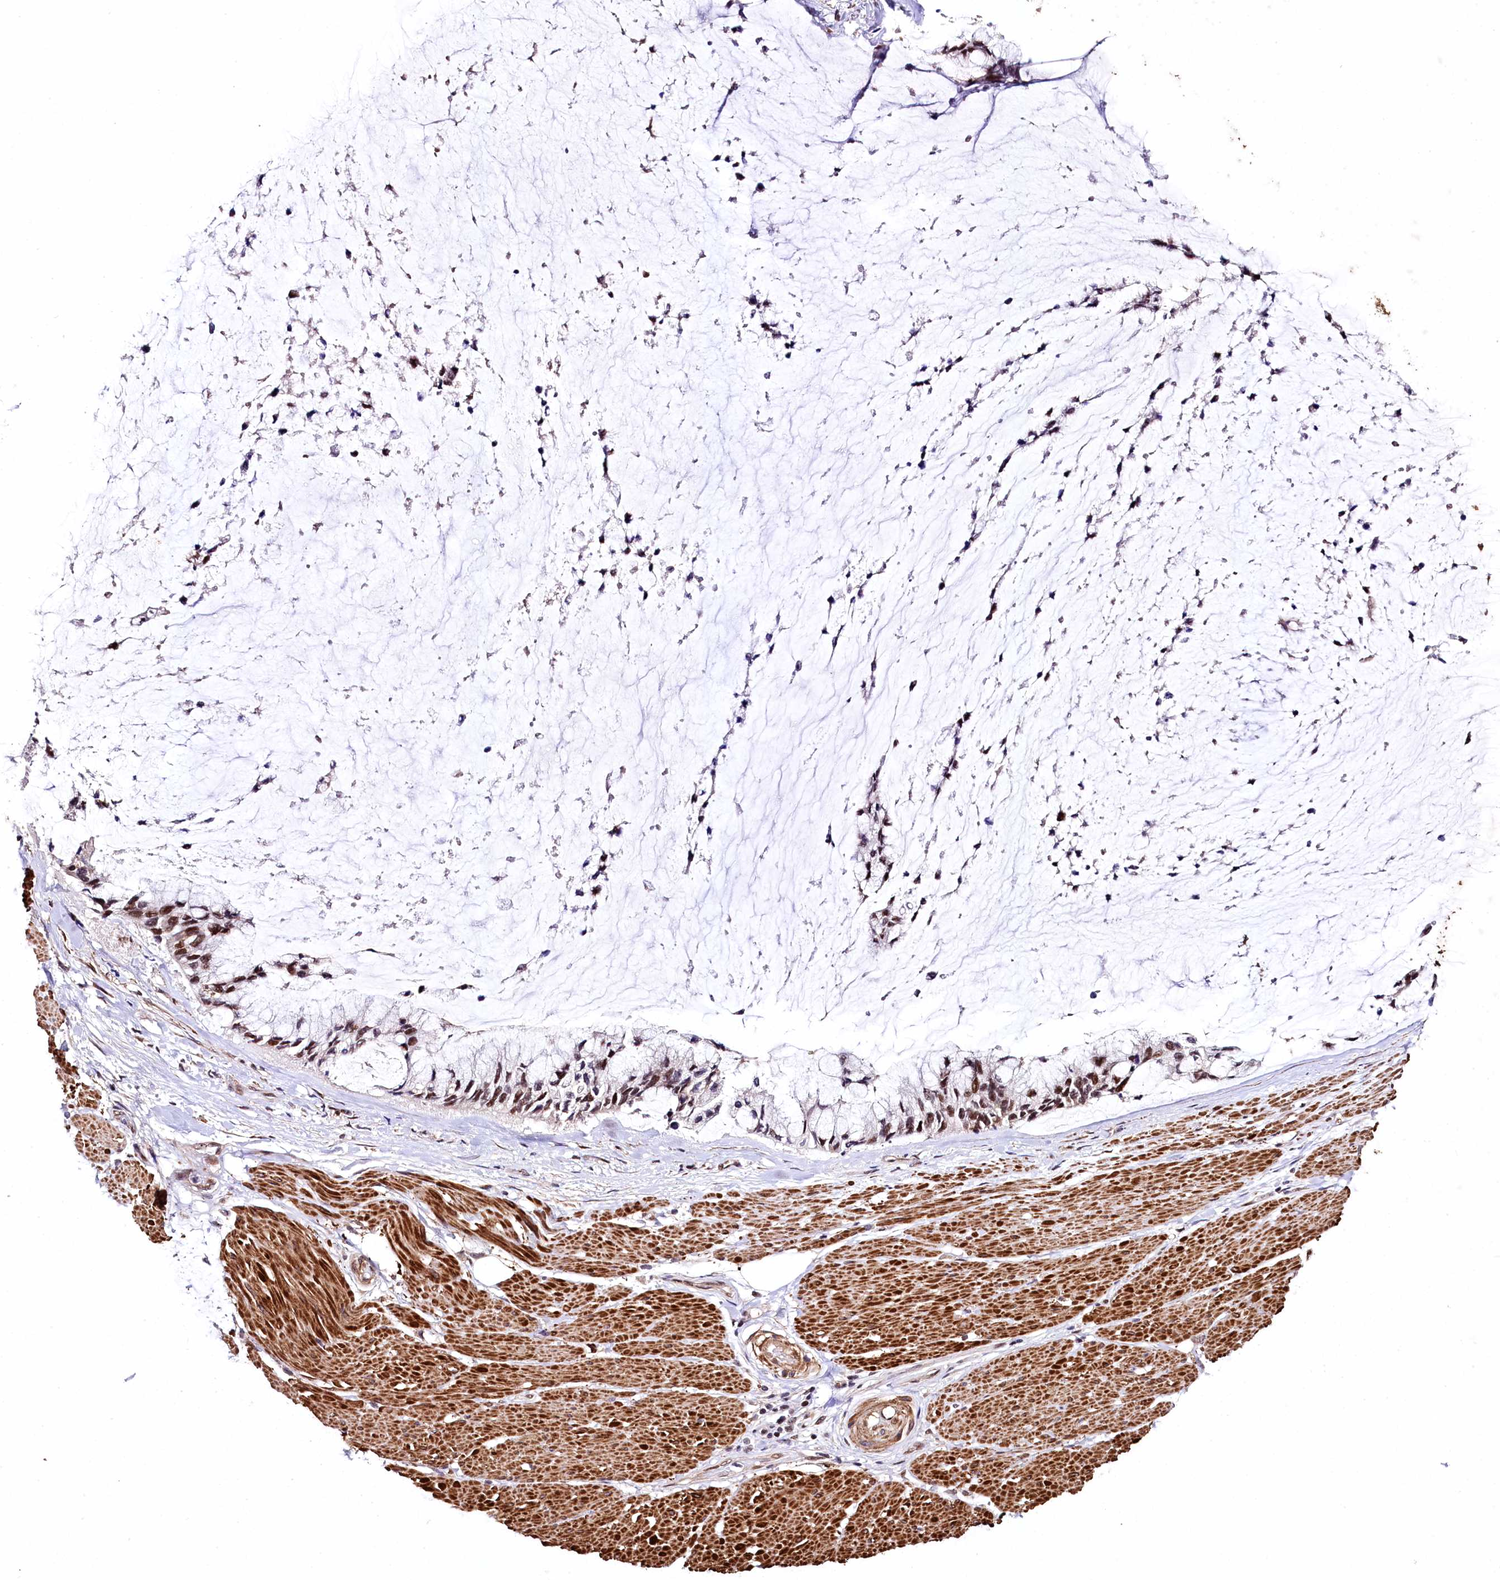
{"staining": {"intensity": "moderate", "quantity": ">75%", "location": "nuclear"}, "tissue": "ovarian cancer", "cell_type": "Tumor cells", "image_type": "cancer", "snomed": [{"axis": "morphology", "description": "Cystadenocarcinoma, mucinous, NOS"}, {"axis": "topography", "description": "Ovary"}], "caption": "Ovarian cancer (mucinous cystadenocarcinoma) stained with a protein marker shows moderate staining in tumor cells.", "gene": "SAMD10", "patient": {"sex": "female", "age": 39}}